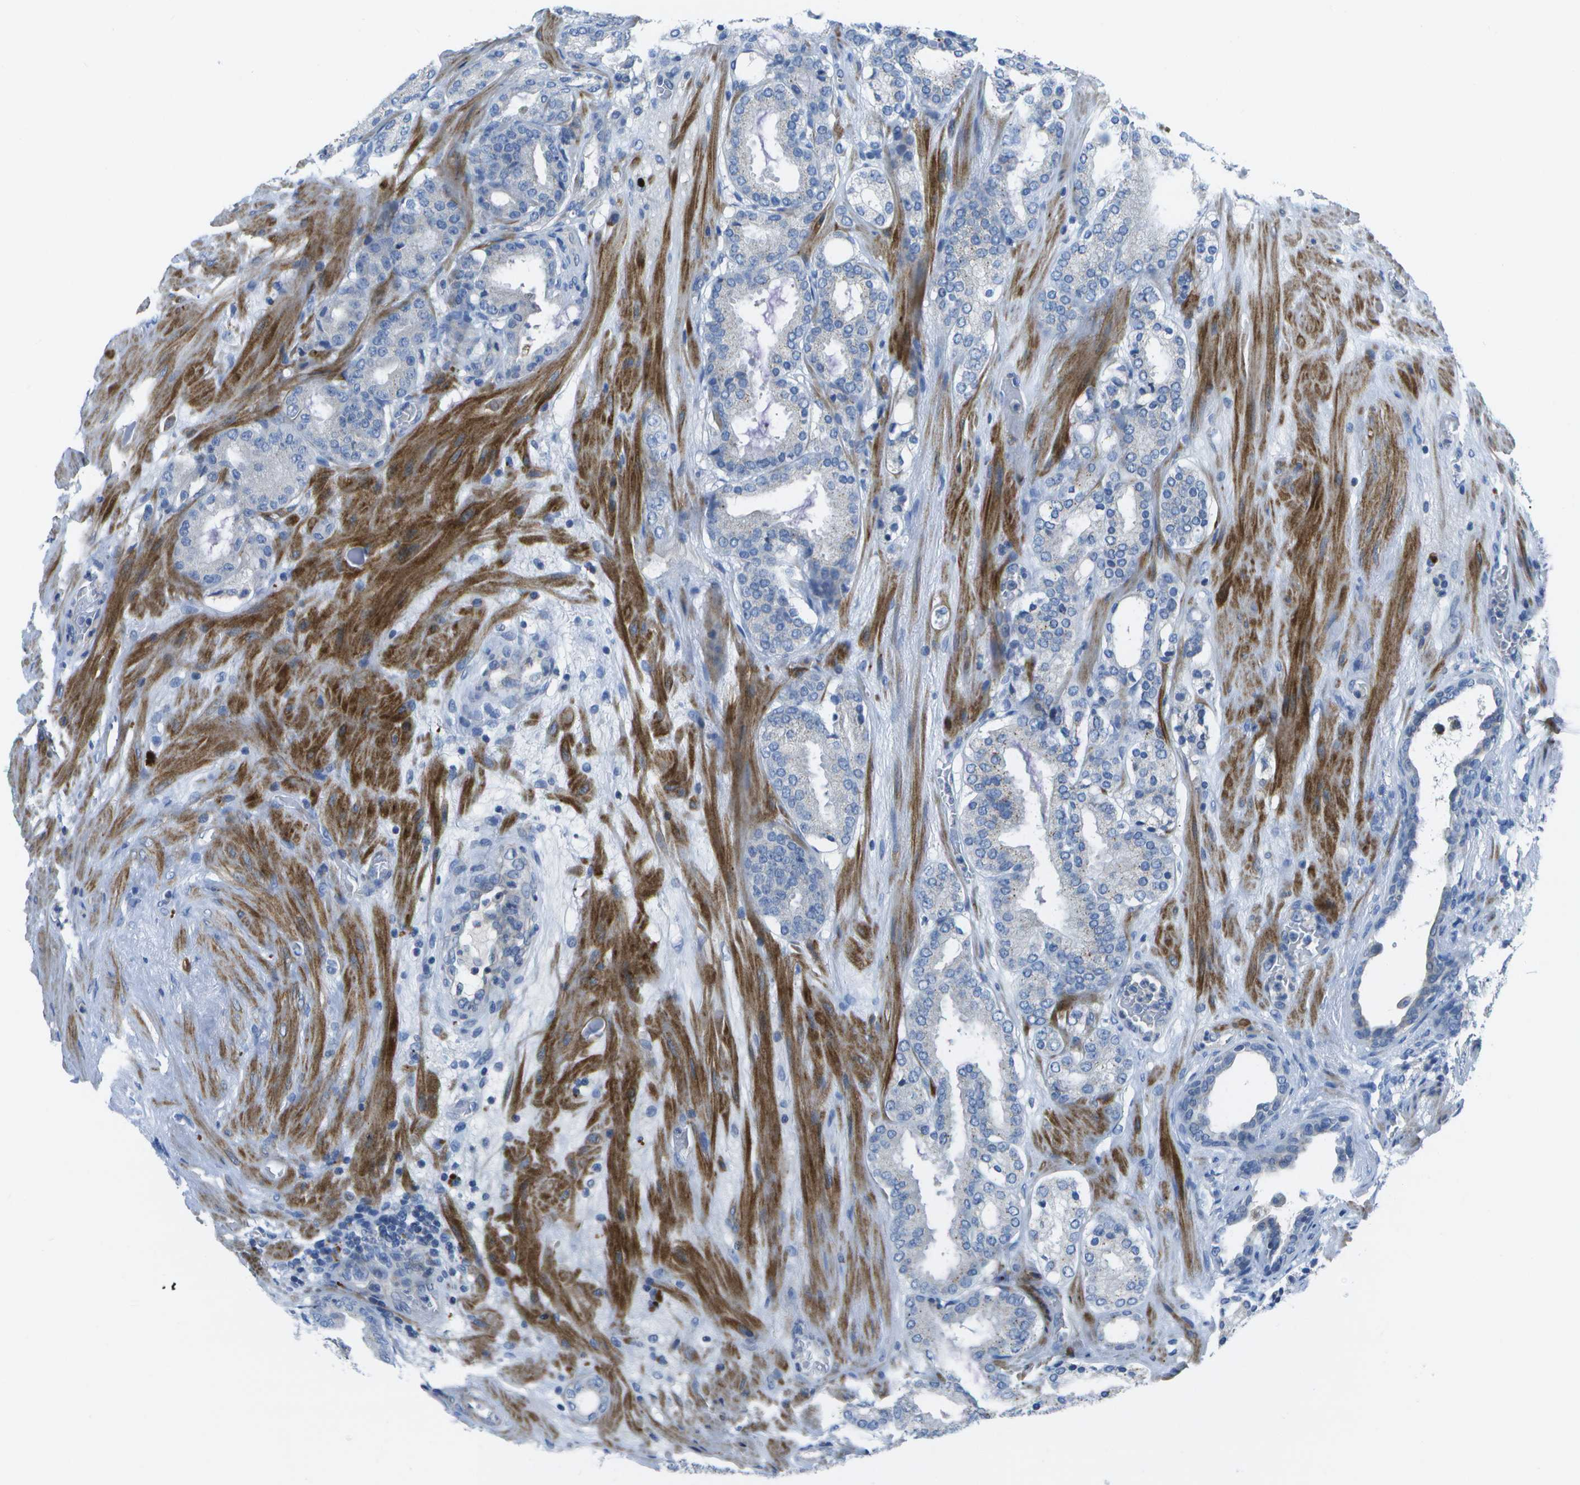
{"staining": {"intensity": "negative", "quantity": "none", "location": "none"}, "tissue": "prostate cancer", "cell_type": "Tumor cells", "image_type": "cancer", "snomed": [{"axis": "morphology", "description": "Adenocarcinoma, Low grade"}, {"axis": "topography", "description": "Prostate"}], "caption": "IHC micrograph of prostate cancer stained for a protein (brown), which shows no expression in tumor cells.", "gene": "DCT", "patient": {"sex": "male", "age": 69}}